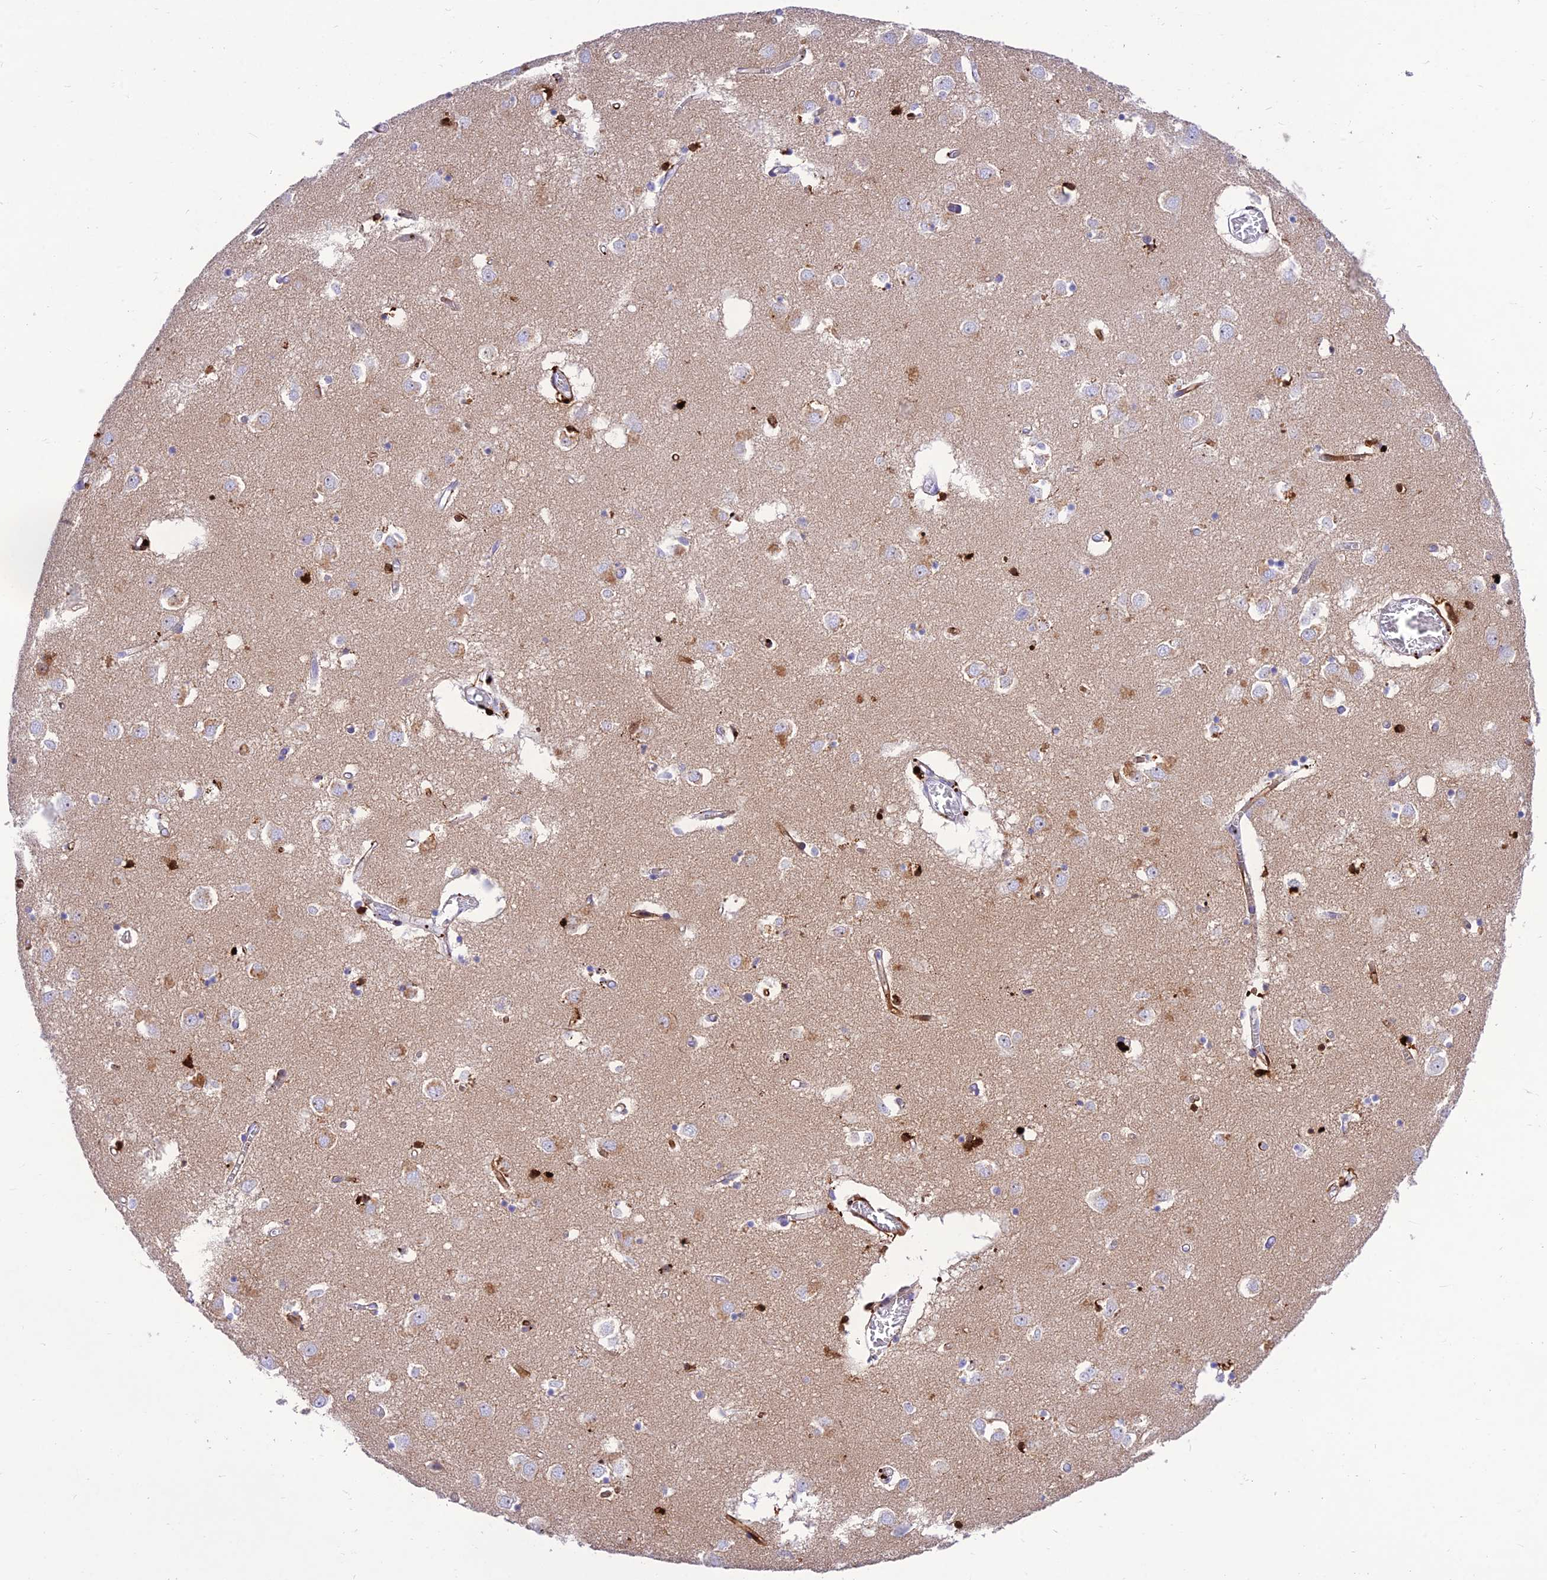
{"staining": {"intensity": "moderate", "quantity": "<25%", "location": "cytoplasmic/membranous"}, "tissue": "caudate", "cell_type": "Glial cells", "image_type": "normal", "snomed": [{"axis": "morphology", "description": "Normal tissue, NOS"}, {"axis": "topography", "description": "Lateral ventricle wall"}], "caption": "Caudate stained with a protein marker shows moderate staining in glial cells.", "gene": "PRNP", "patient": {"sex": "male", "age": 70}}